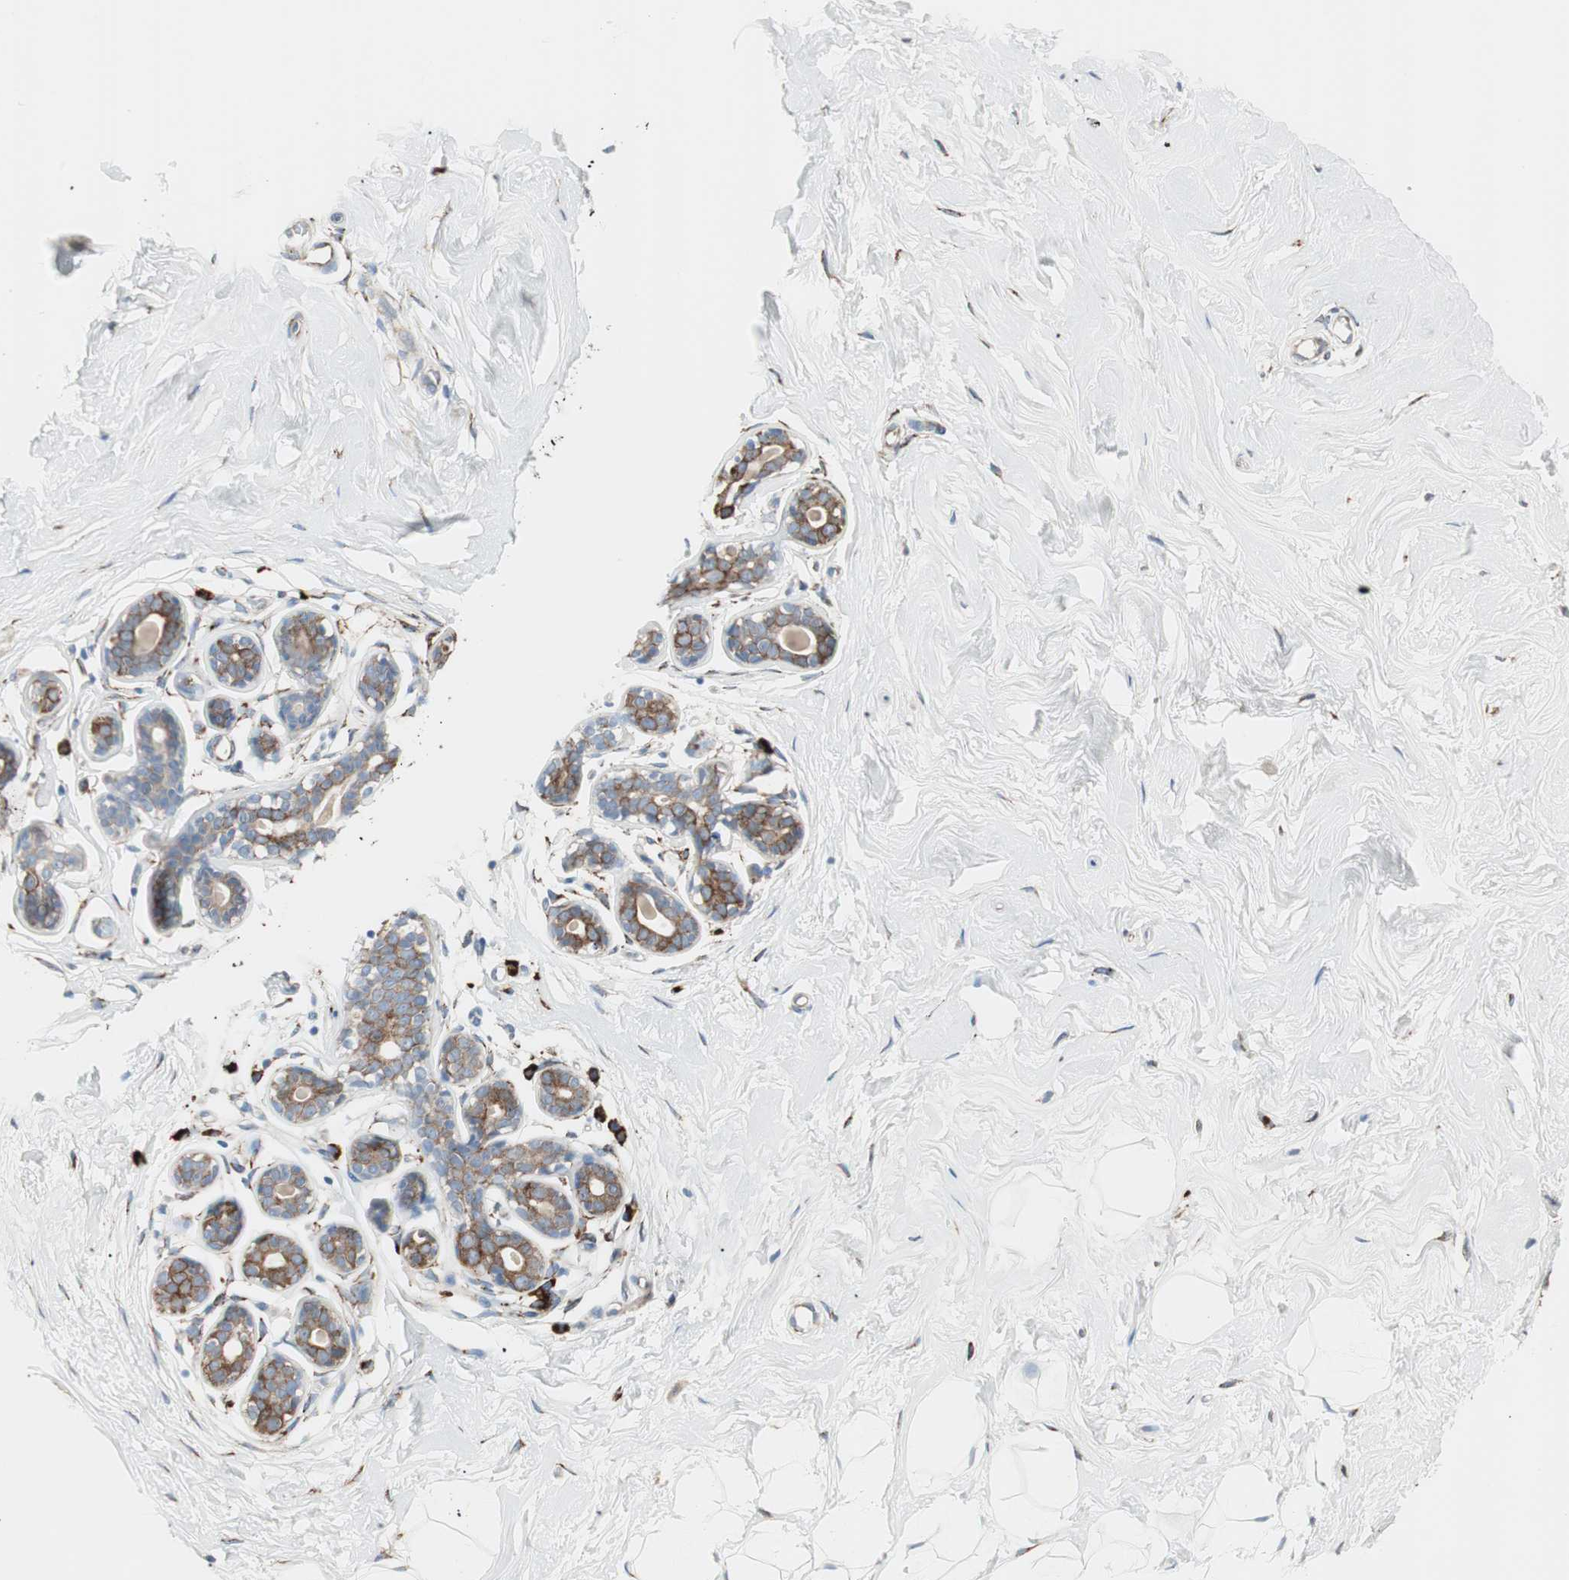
{"staining": {"intensity": "negative", "quantity": "none", "location": "none"}, "tissue": "breast", "cell_type": "Adipocytes", "image_type": "normal", "snomed": [{"axis": "morphology", "description": "Normal tissue, NOS"}, {"axis": "topography", "description": "Breast"}], "caption": "This histopathology image is of benign breast stained with IHC to label a protein in brown with the nuclei are counter-stained blue. There is no staining in adipocytes.", "gene": "P4HTM", "patient": {"sex": "female", "age": 23}}